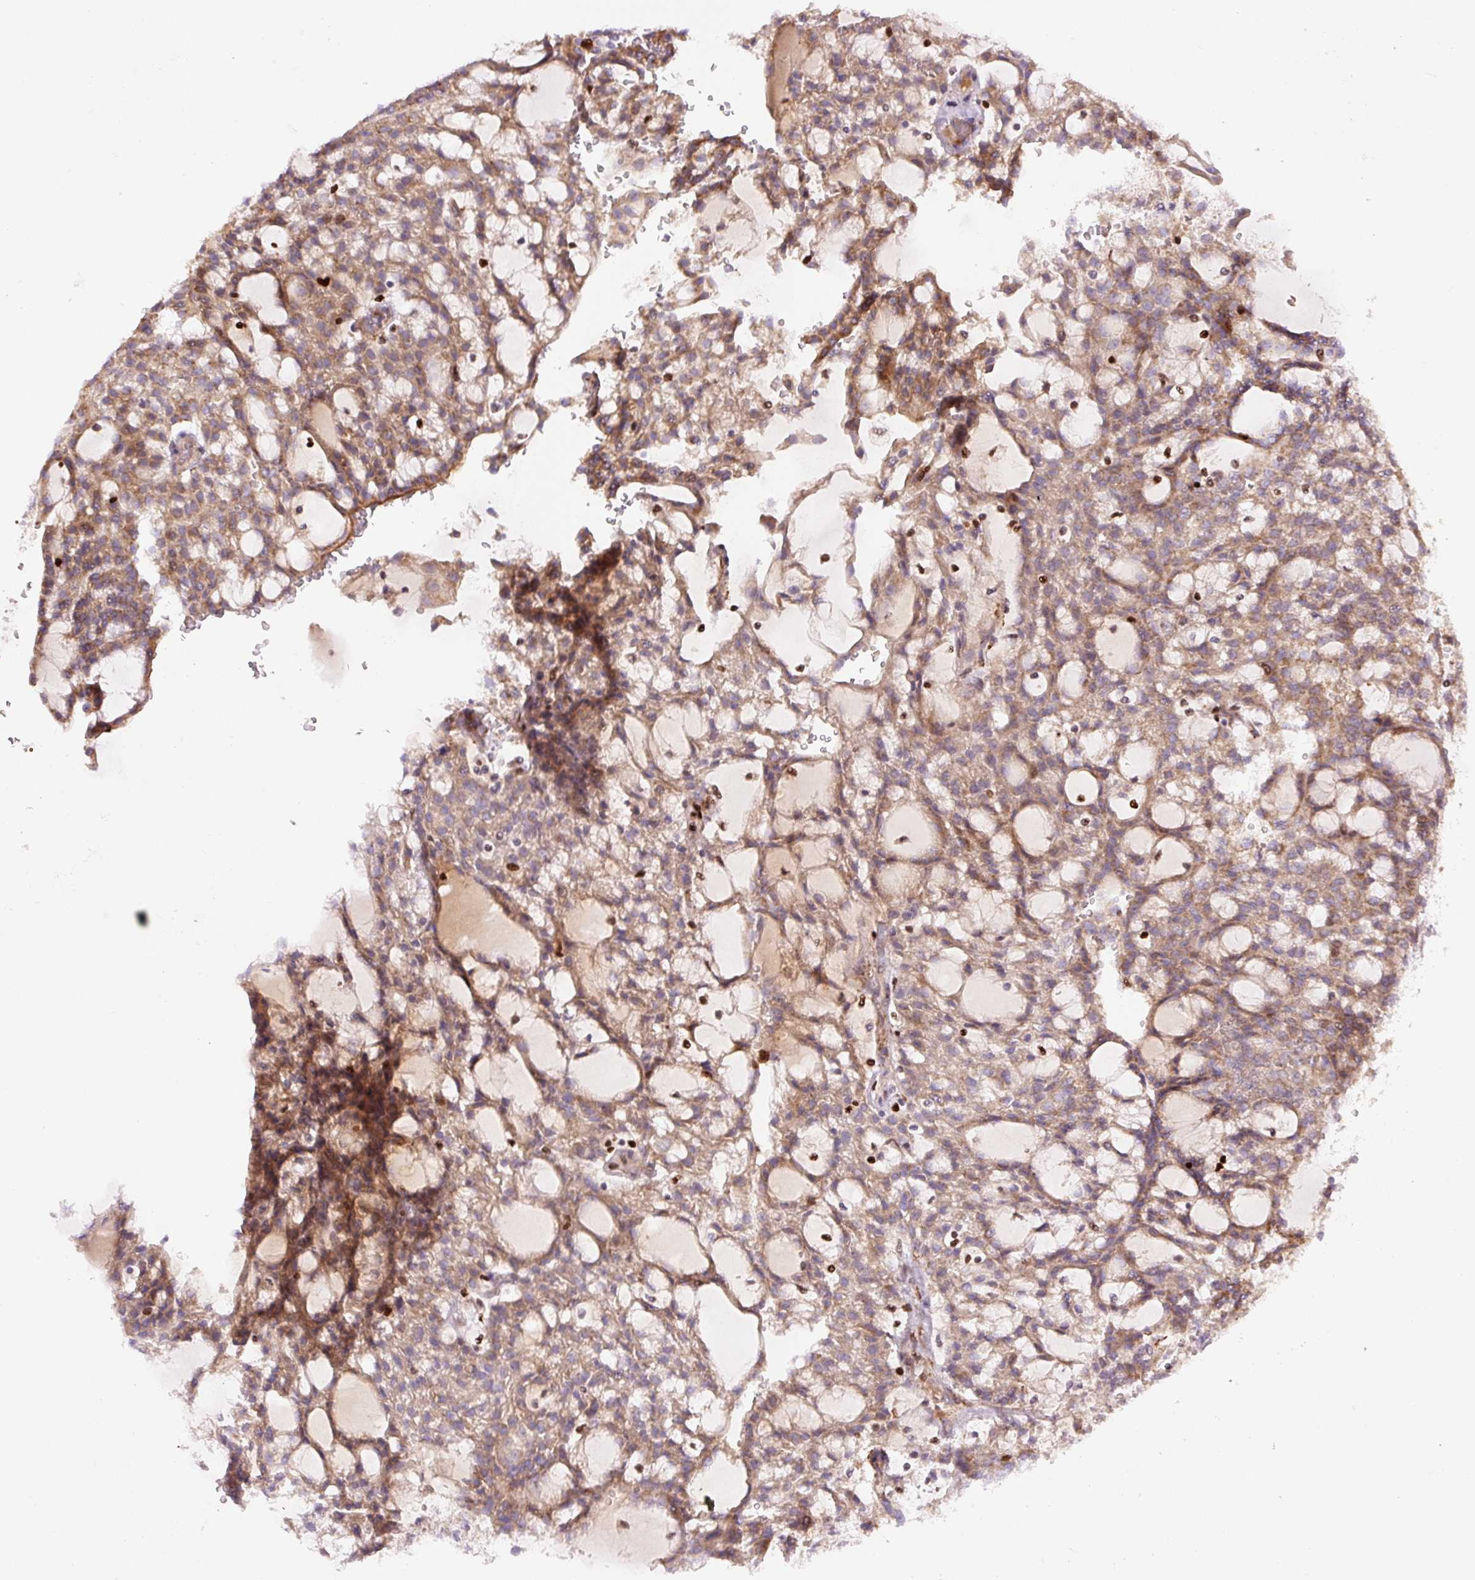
{"staining": {"intensity": "moderate", "quantity": ">75%", "location": "cytoplasmic/membranous"}, "tissue": "renal cancer", "cell_type": "Tumor cells", "image_type": "cancer", "snomed": [{"axis": "morphology", "description": "Adenocarcinoma, NOS"}, {"axis": "topography", "description": "Kidney"}], "caption": "This is a photomicrograph of immunohistochemistry staining of renal adenocarcinoma, which shows moderate expression in the cytoplasmic/membranous of tumor cells.", "gene": "TMEM8B", "patient": {"sex": "male", "age": 63}}